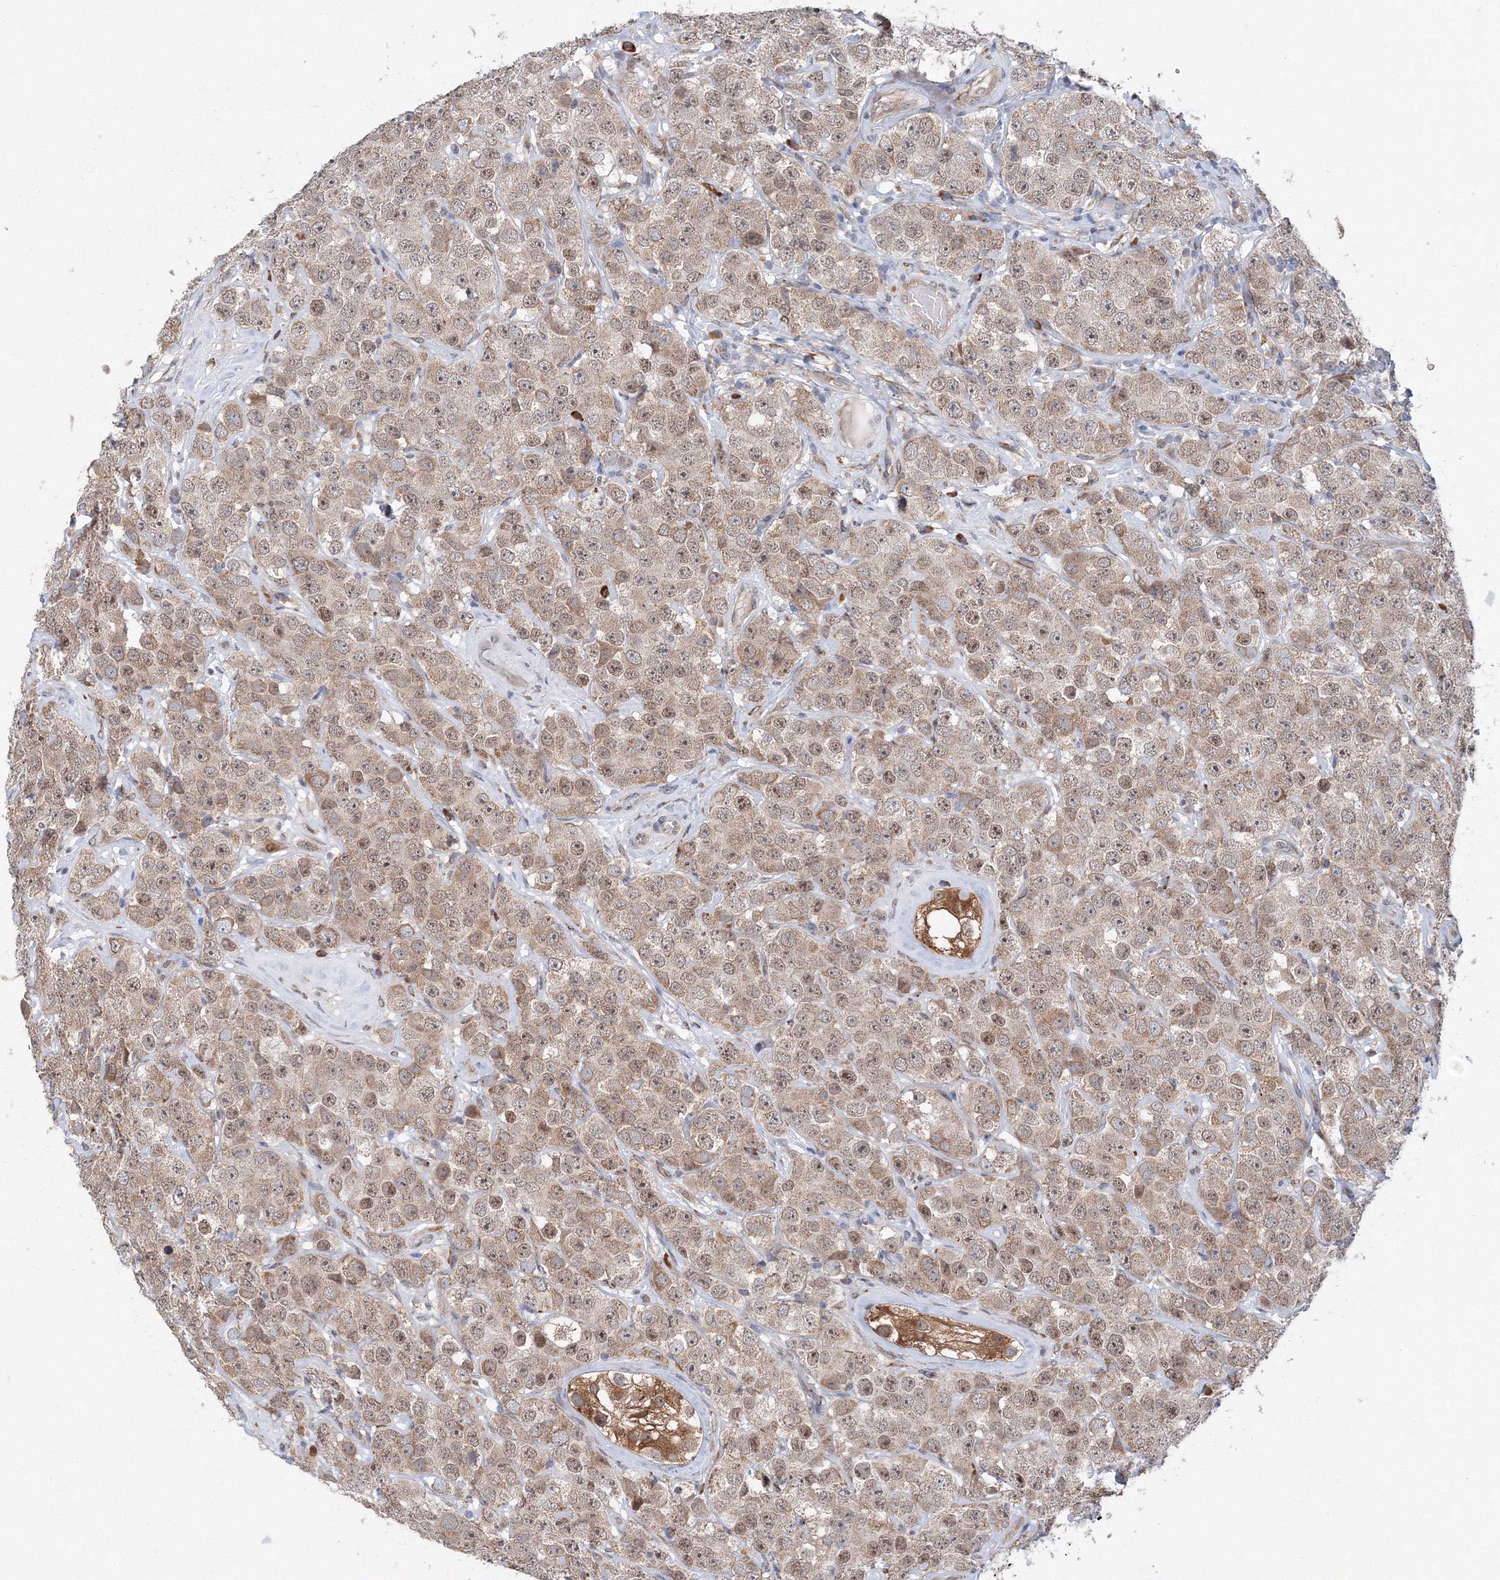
{"staining": {"intensity": "weak", "quantity": "25%-75%", "location": "cytoplasmic/membranous"}, "tissue": "testis cancer", "cell_type": "Tumor cells", "image_type": "cancer", "snomed": [{"axis": "morphology", "description": "Seminoma, NOS"}, {"axis": "topography", "description": "Testis"}], "caption": "The immunohistochemical stain shows weak cytoplasmic/membranous staining in tumor cells of testis cancer tissue.", "gene": "DIS3L2", "patient": {"sex": "male", "age": 28}}